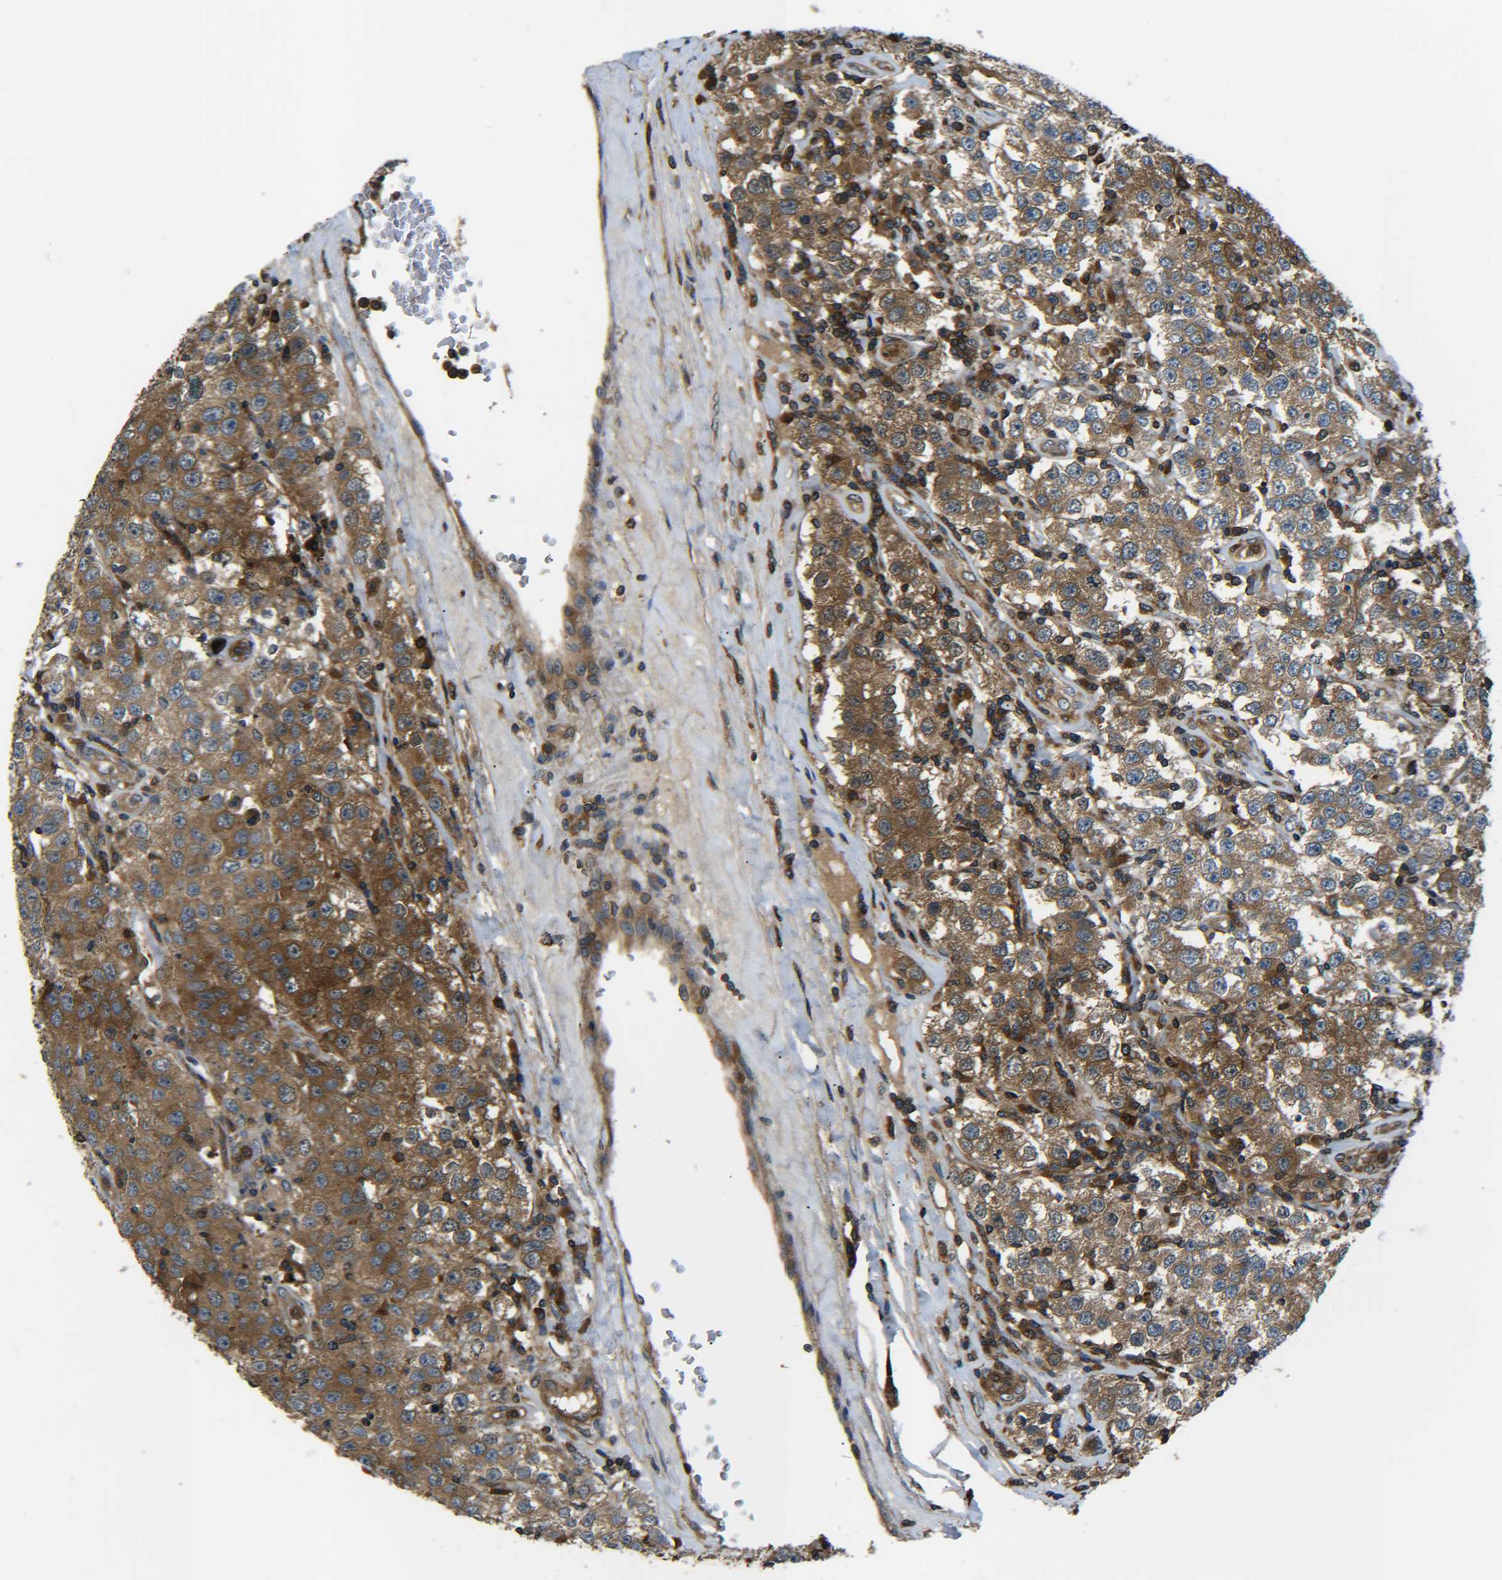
{"staining": {"intensity": "moderate", "quantity": ">75%", "location": "cytoplasmic/membranous"}, "tissue": "testis cancer", "cell_type": "Tumor cells", "image_type": "cancer", "snomed": [{"axis": "morphology", "description": "Seminoma, NOS"}, {"axis": "topography", "description": "Testis"}], "caption": "Testis seminoma stained with DAB (3,3'-diaminobenzidine) immunohistochemistry demonstrates medium levels of moderate cytoplasmic/membranous positivity in approximately >75% of tumor cells. (IHC, brightfield microscopy, high magnification).", "gene": "PREB", "patient": {"sex": "male", "age": 52}}